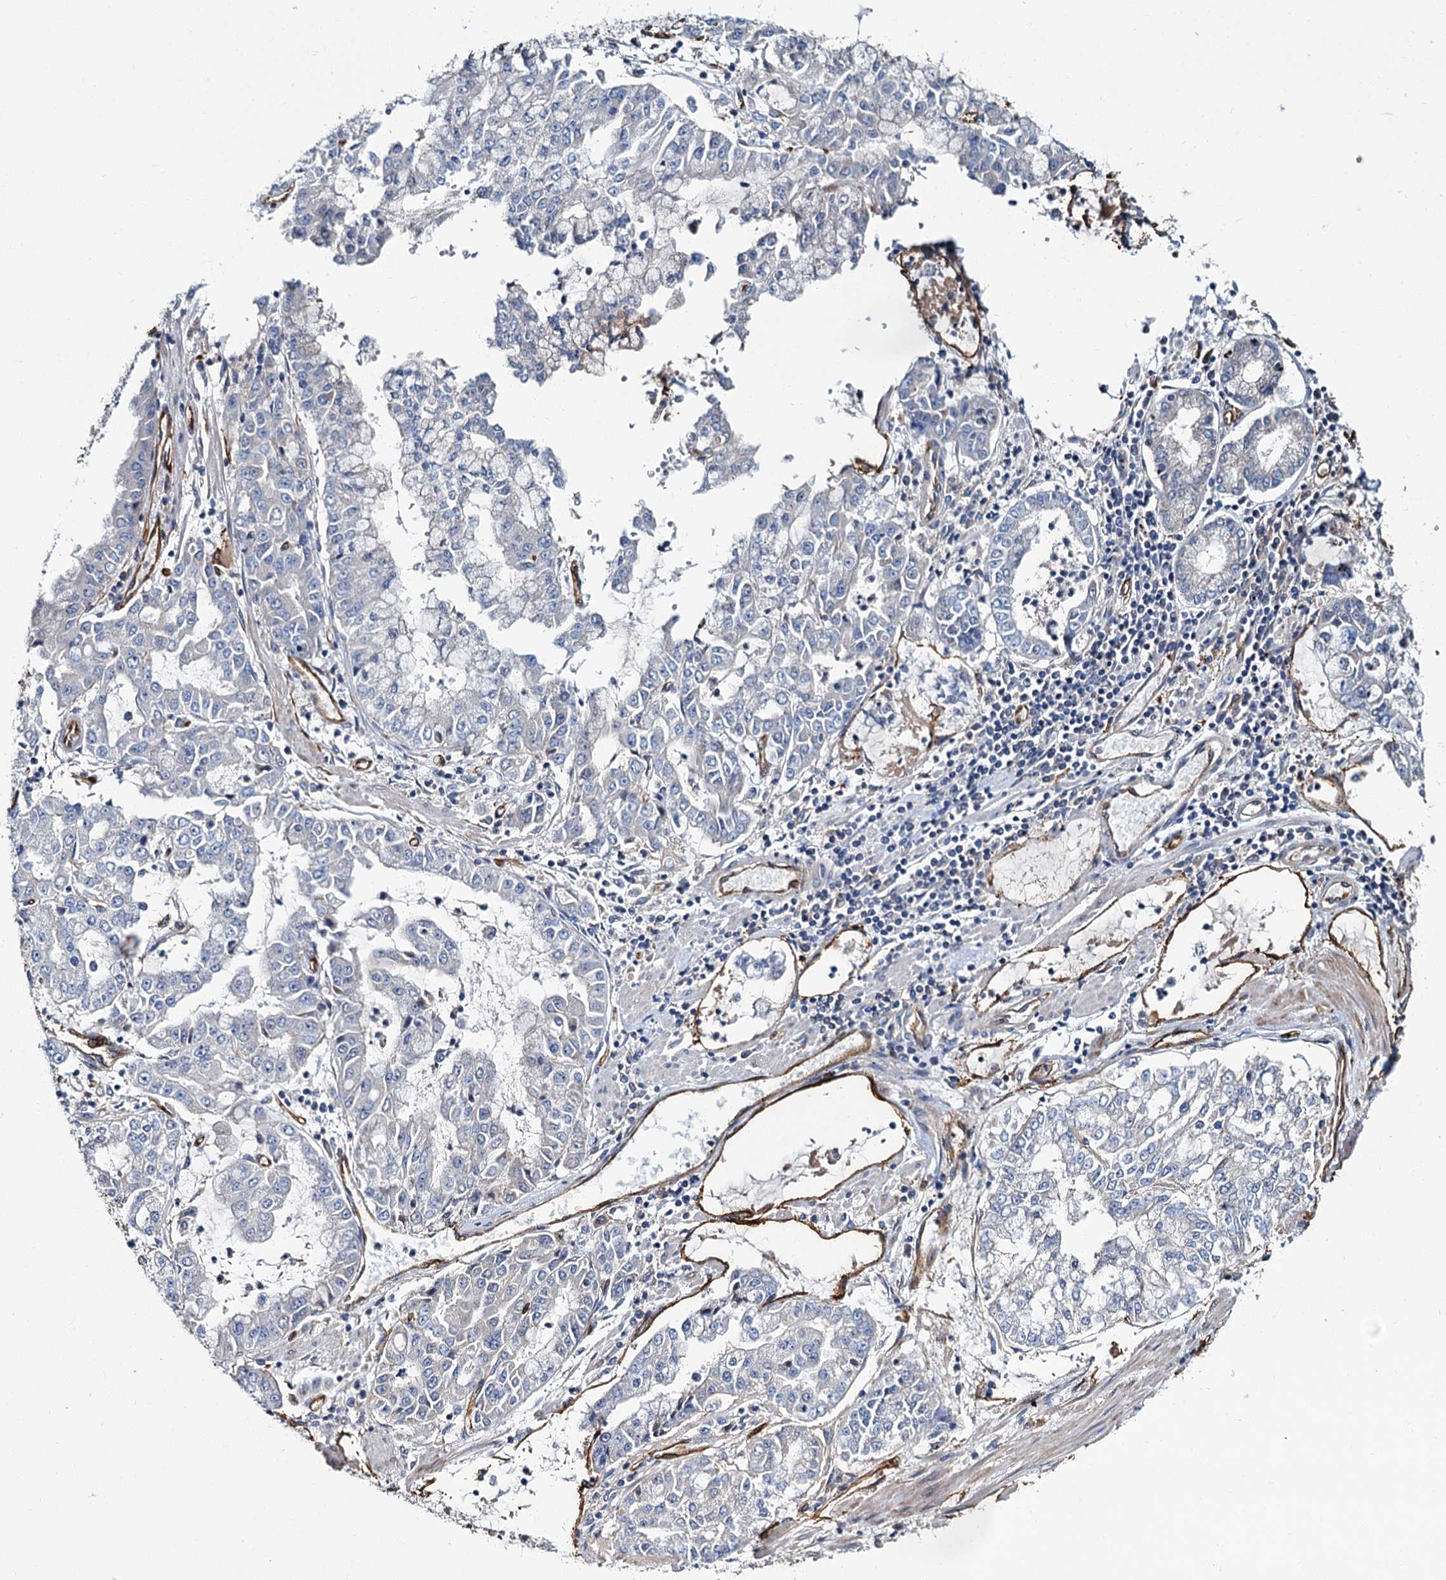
{"staining": {"intensity": "negative", "quantity": "none", "location": "none"}, "tissue": "stomach cancer", "cell_type": "Tumor cells", "image_type": "cancer", "snomed": [{"axis": "morphology", "description": "Adenocarcinoma, NOS"}, {"axis": "topography", "description": "Stomach"}], "caption": "This is an IHC histopathology image of human adenocarcinoma (stomach). There is no staining in tumor cells.", "gene": "CACNA1C", "patient": {"sex": "male", "age": 76}}